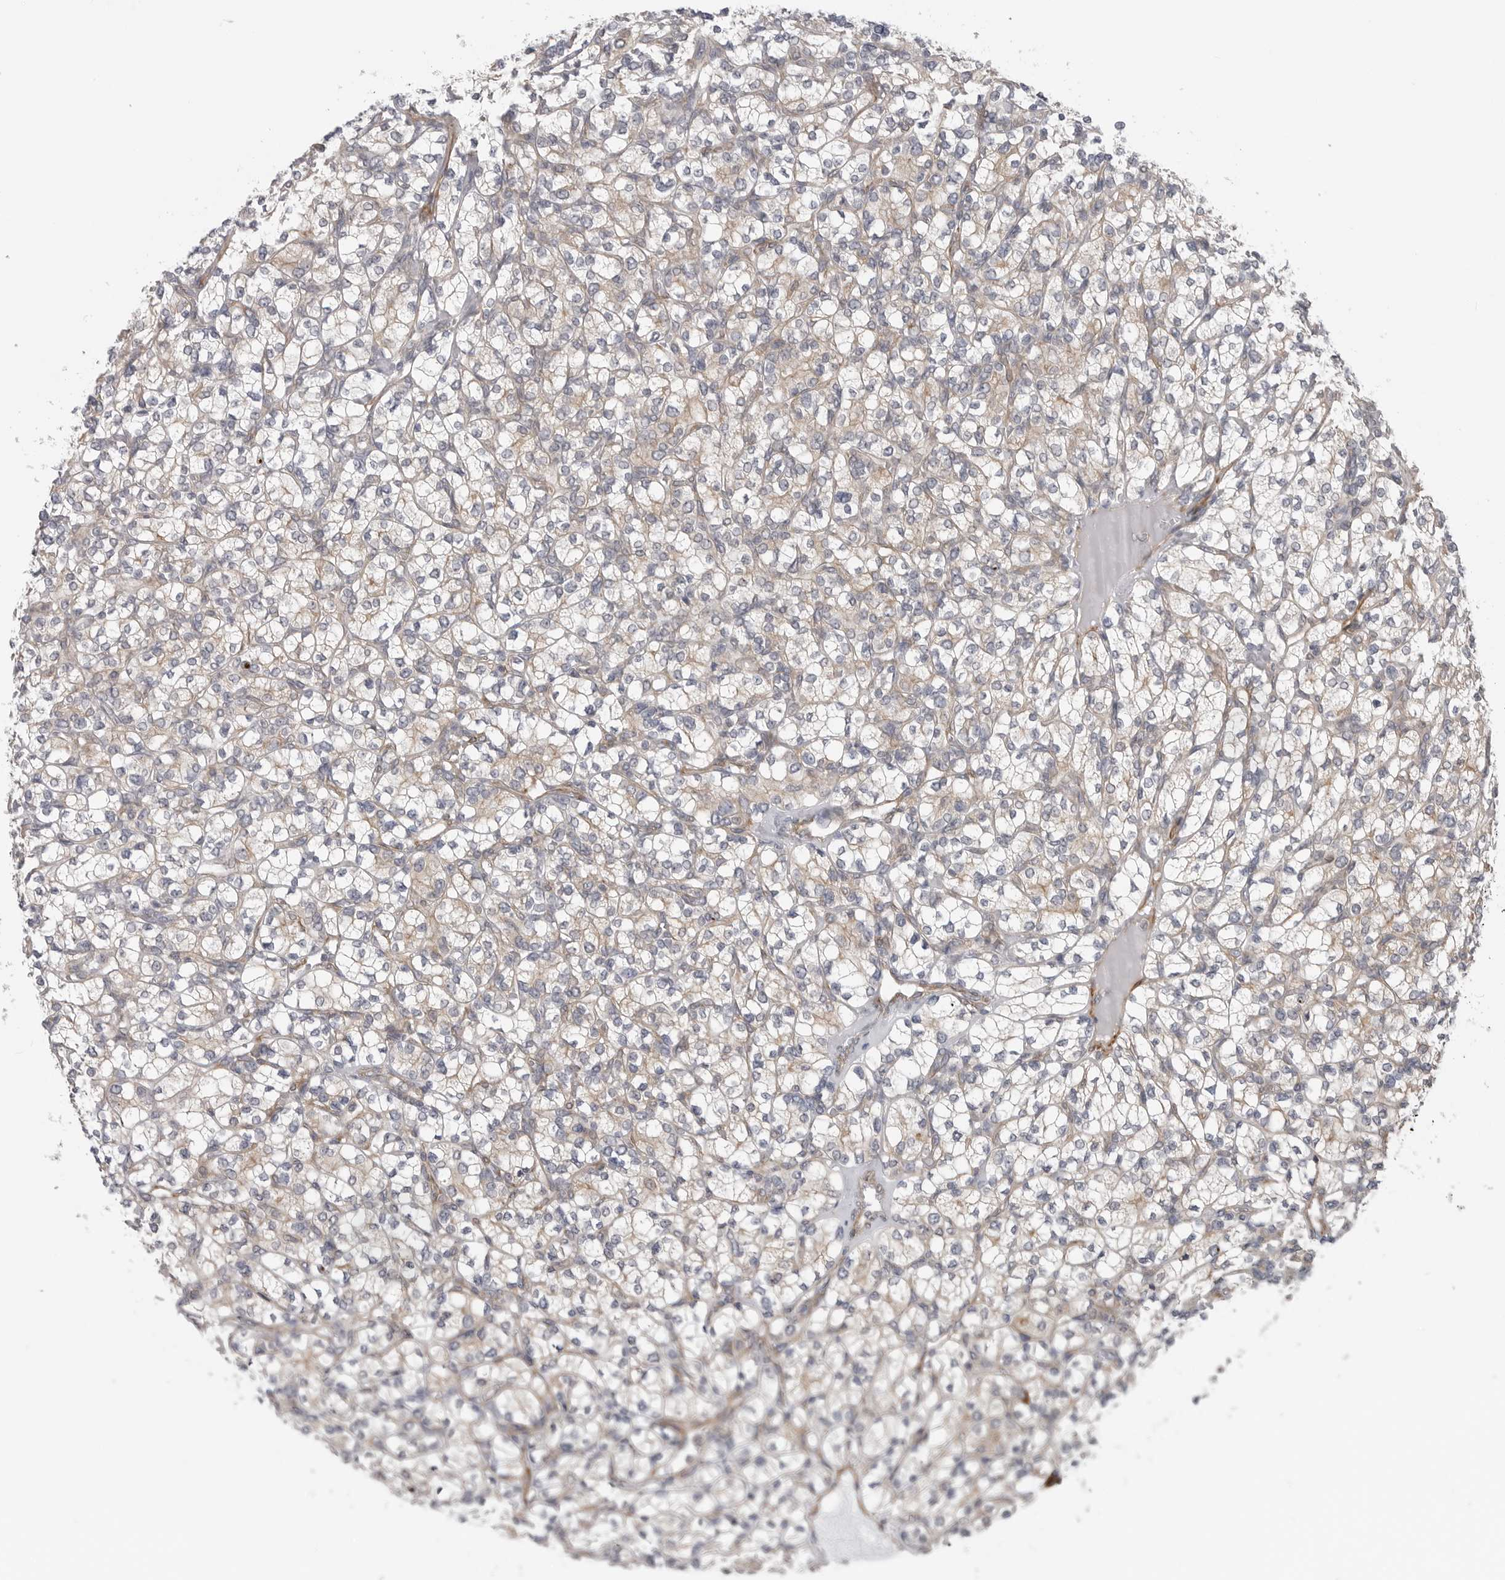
{"staining": {"intensity": "weak", "quantity": "25%-75%", "location": "cytoplasmic/membranous"}, "tissue": "renal cancer", "cell_type": "Tumor cells", "image_type": "cancer", "snomed": [{"axis": "morphology", "description": "Adenocarcinoma, NOS"}, {"axis": "topography", "description": "Kidney"}], "caption": "This photomicrograph demonstrates IHC staining of human renal cancer, with low weak cytoplasmic/membranous staining in approximately 25%-75% of tumor cells.", "gene": "SCP2", "patient": {"sex": "male", "age": 77}}